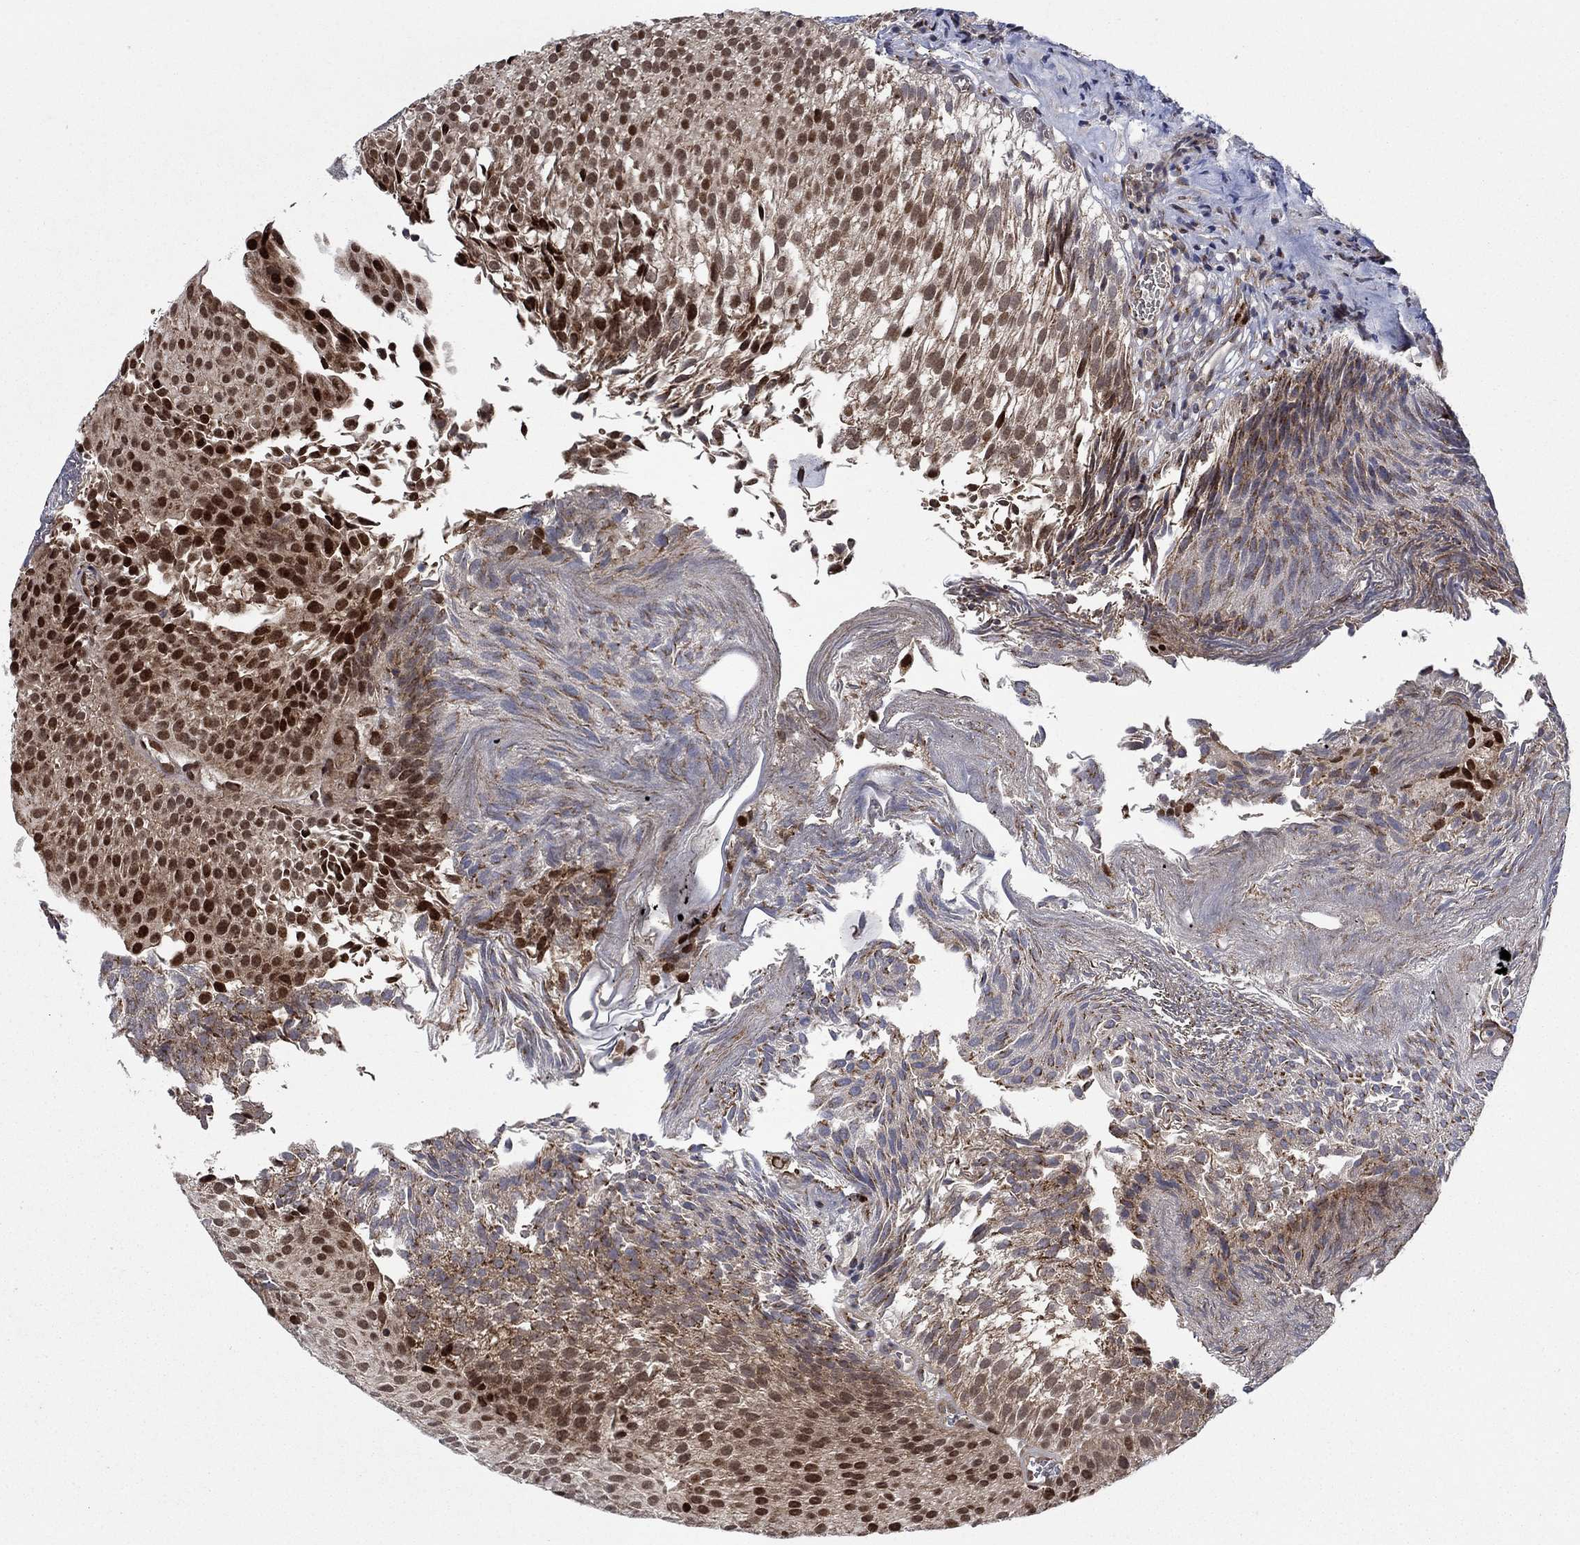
{"staining": {"intensity": "strong", "quantity": "25%-75%", "location": "nuclear"}, "tissue": "urothelial cancer", "cell_type": "Tumor cells", "image_type": "cancer", "snomed": [{"axis": "morphology", "description": "Urothelial carcinoma, Low grade"}, {"axis": "topography", "description": "Urinary bladder"}], "caption": "A high amount of strong nuclear staining is identified in approximately 25%-75% of tumor cells in urothelial cancer tissue.", "gene": "PRICKLE4", "patient": {"sex": "male", "age": 65}}